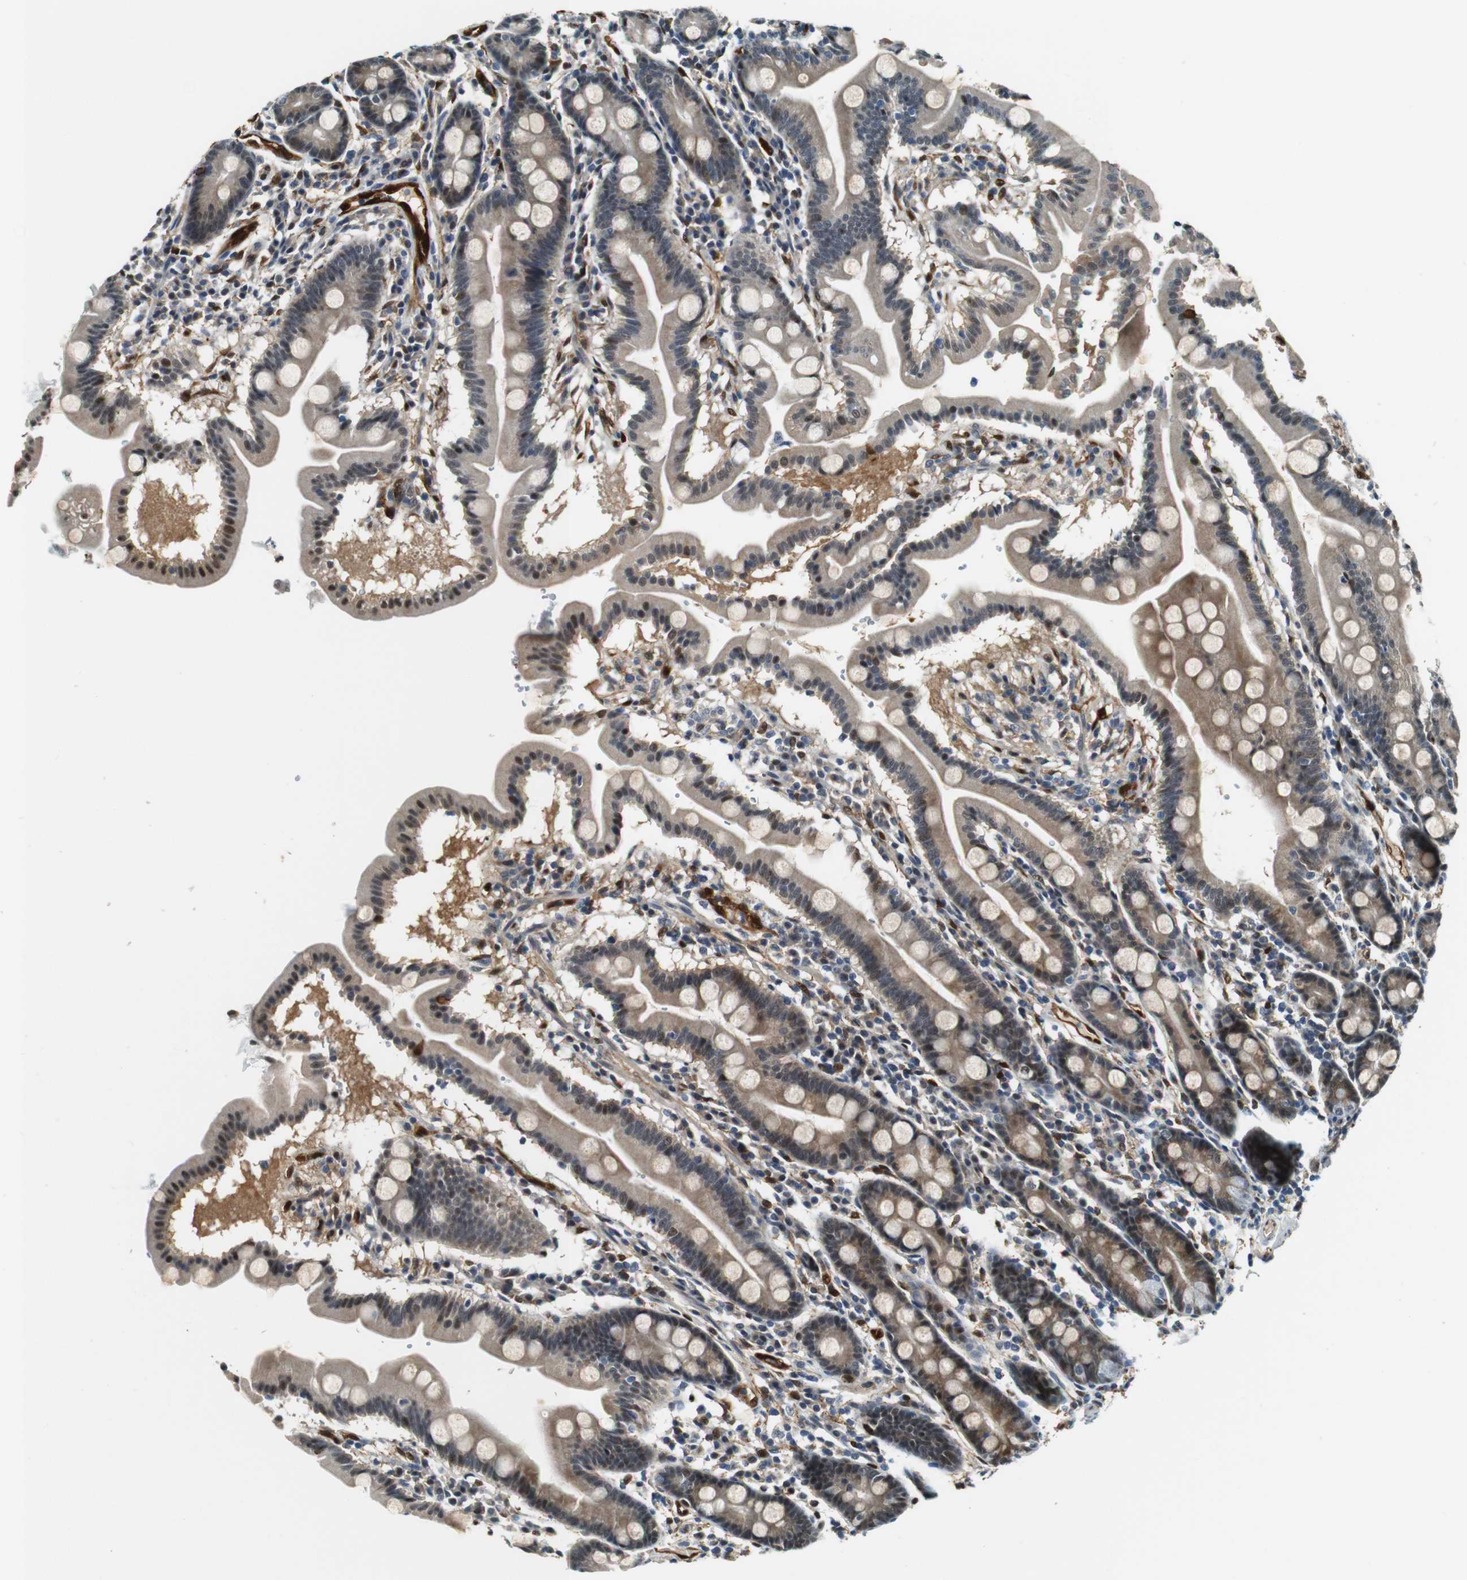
{"staining": {"intensity": "weak", "quantity": "25%-75%", "location": "cytoplasmic/membranous,nuclear"}, "tissue": "duodenum", "cell_type": "Glandular cells", "image_type": "normal", "snomed": [{"axis": "morphology", "description": "Normal tissue, NOS"}, {"axis": "topography", "description": "Duodenum"}], "caption": "Duodenum stained with DAB (3,3'-diaminobenzidine) IHC demonstrates low levels of weak cytoplasmic/membranous,nuclear staining in about 25%-75% of glandular cells.", "gene": "LXN", "patient": {"sex": "male", "age": 50}}